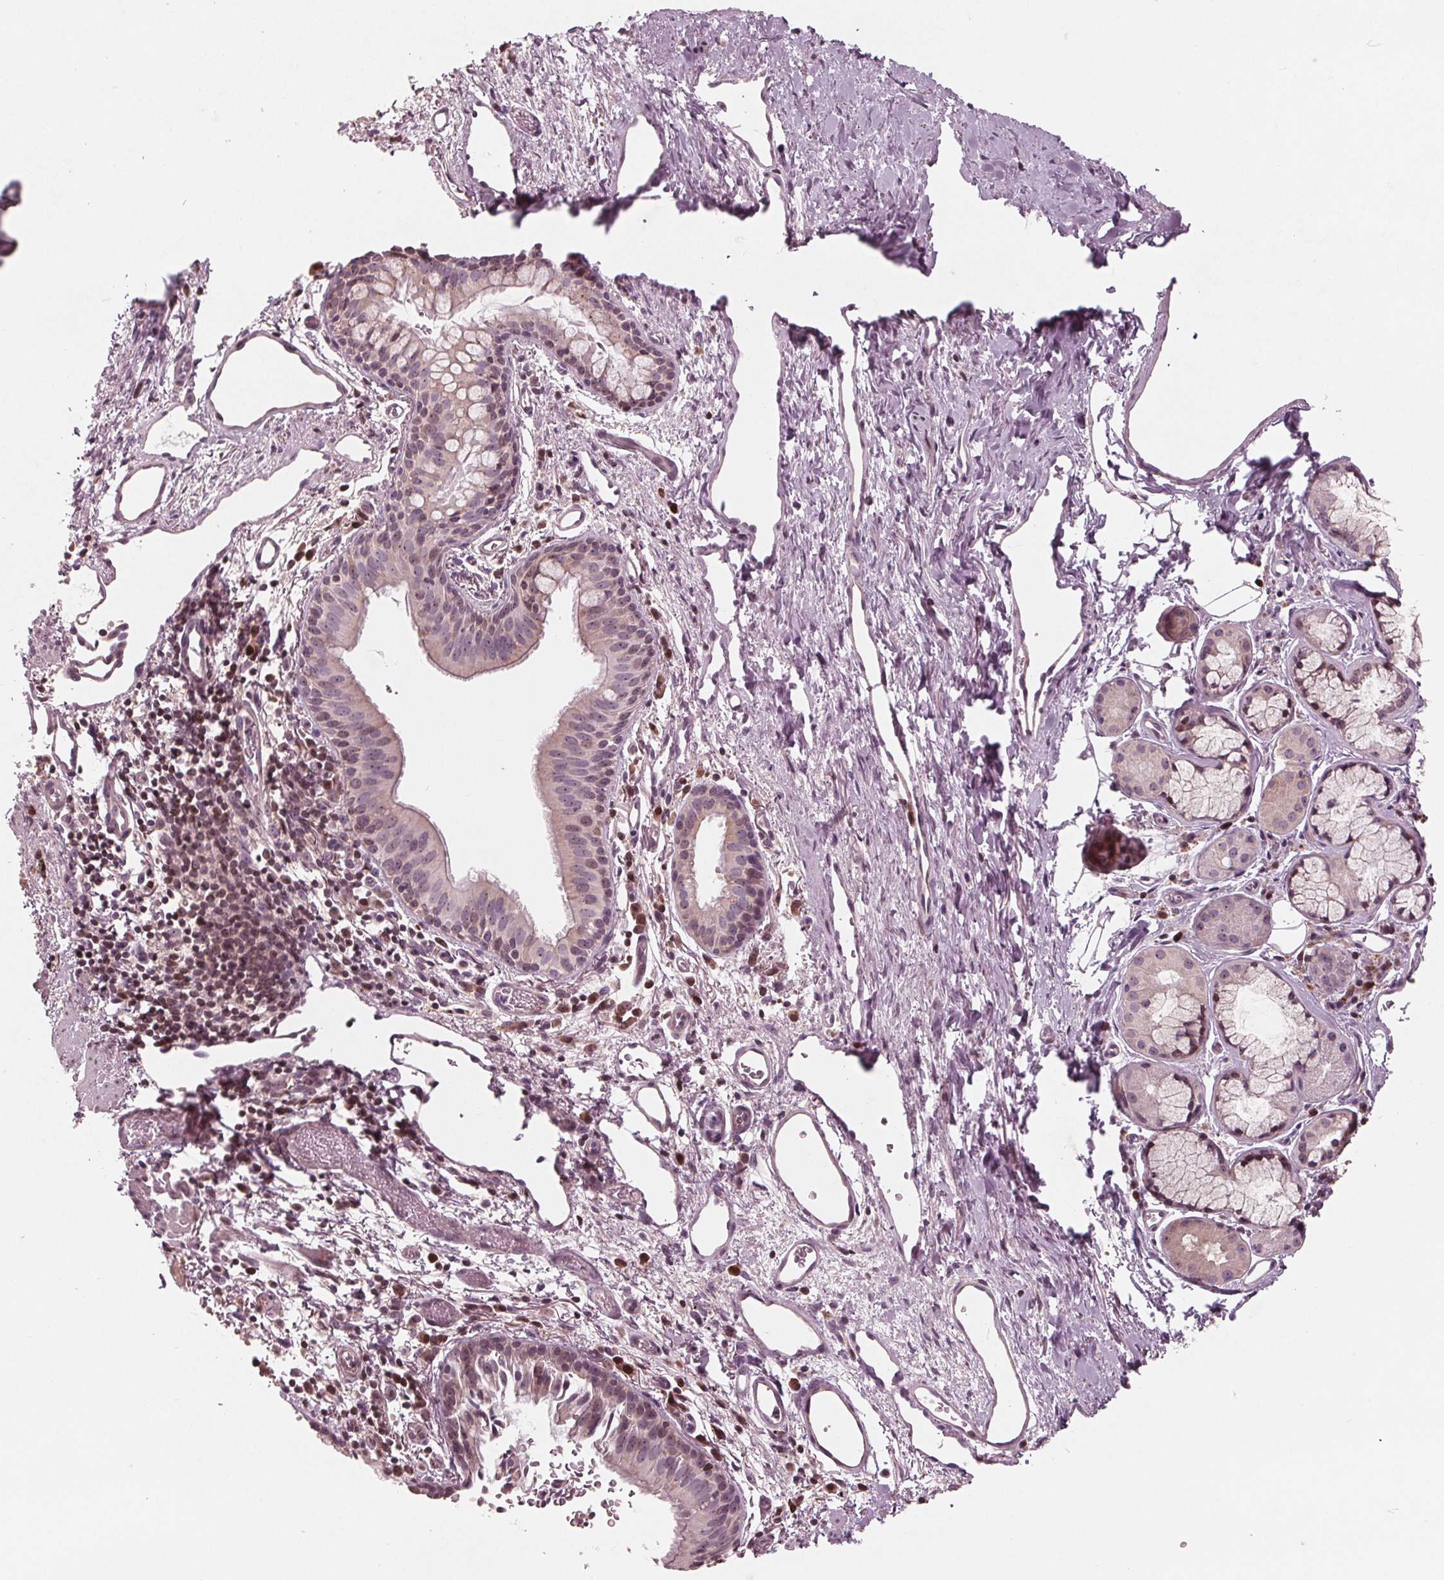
{"staining": {"intensity": "moderate", "quantity": "<25%", "location": "cytoplasmic/membranous,nuclear"}, "tissue": "bronchus", "cell_type": "Respiratory epithelial cells", "image_type": "normal", "snomed": [{"axis": "morphology", "description": "Normal tissue, NOS"}, {"axis": "morphology", "description": "Adenocarcinoma, NOS"}, {"axis": "topography", "description": "Bronchus"}], "caption": "Respiratory epithelial cells demonstrate moderate cytoplasmic/membranous,nuclear expression in approximately <25% of cells in normal bronchus.", "gene": "NUP210", "patient": {"sex": "male", "age": 68}}